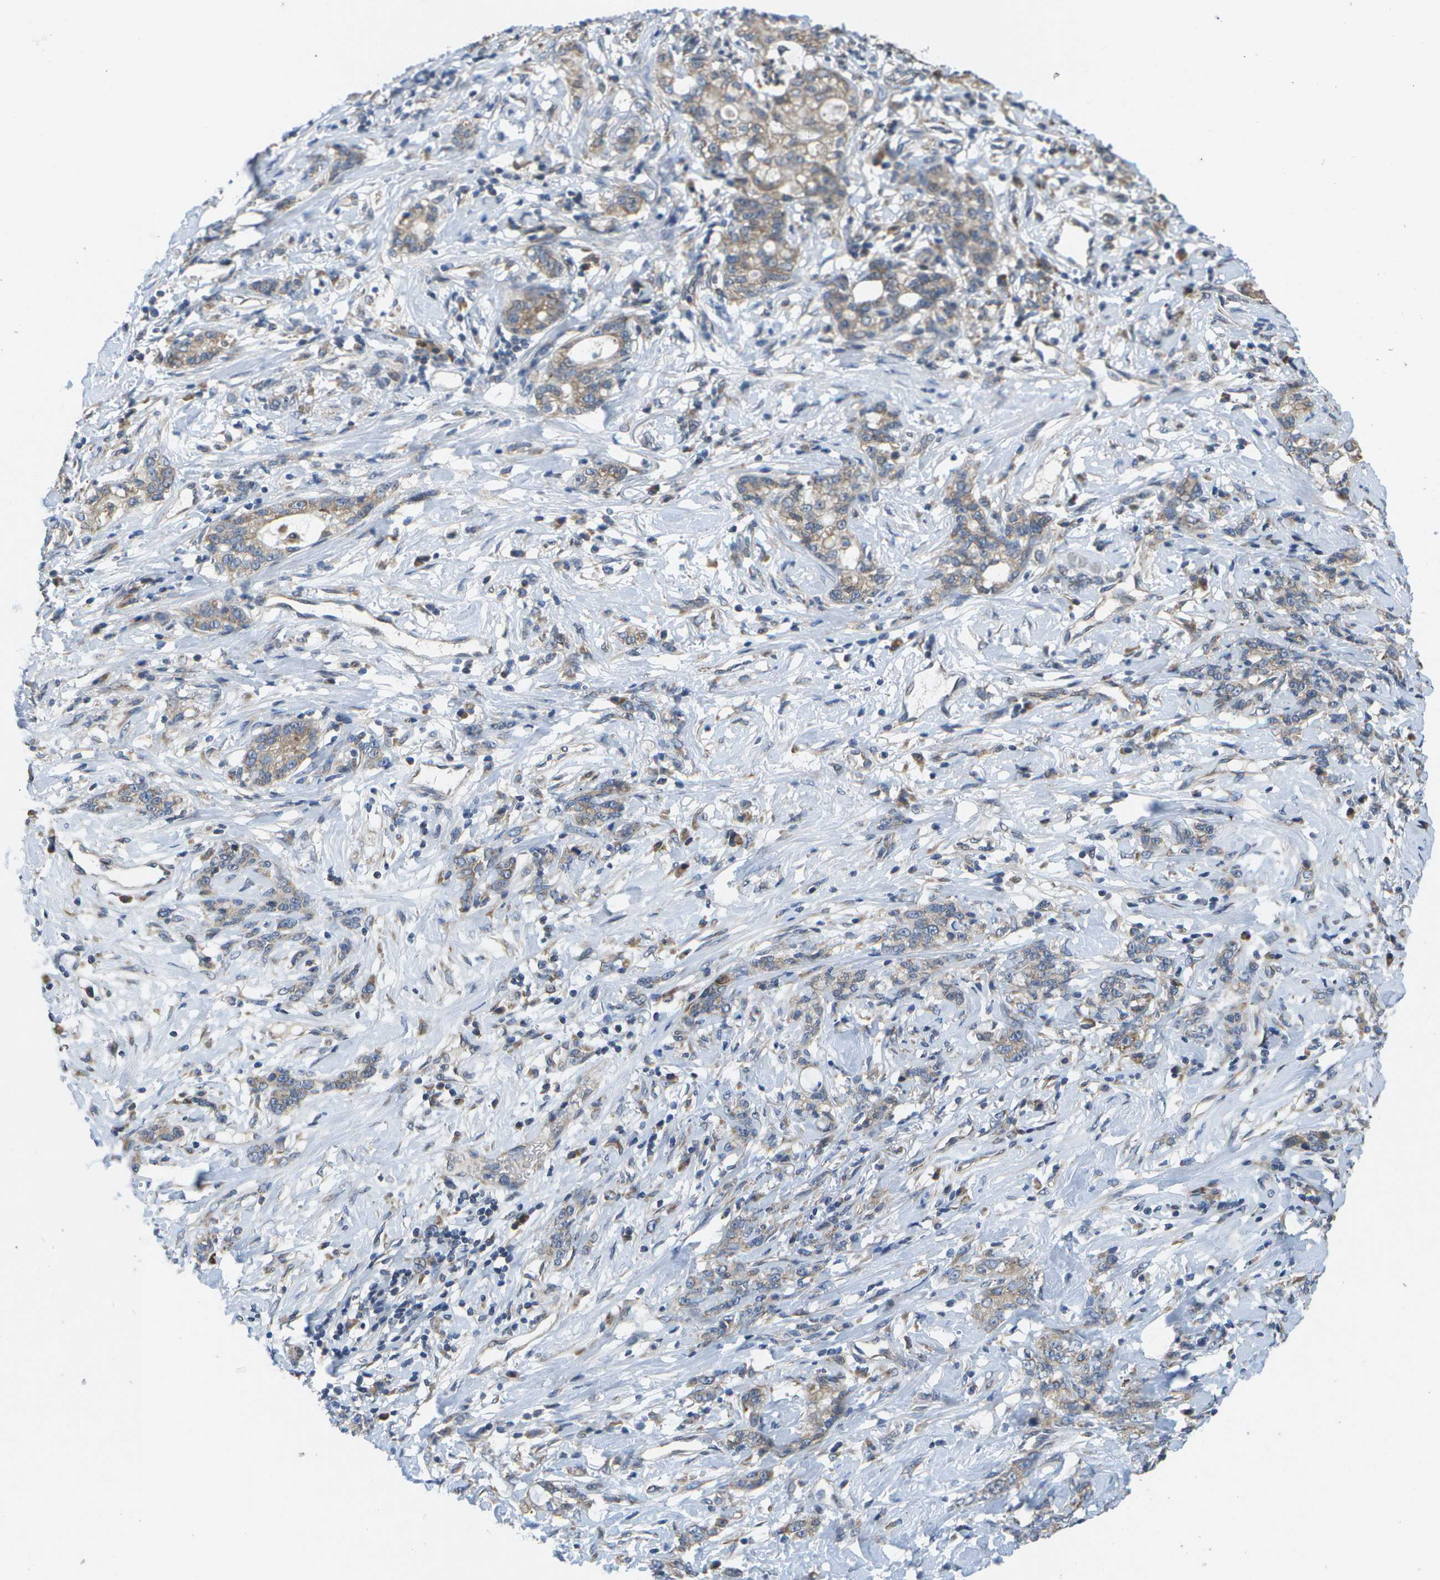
{"staining": {"intensity": "moderate", "quantity": ">75%", "location": "cytoplasmic/membranous"}, "tissue": "stomach cancer", "cell_type": "Tumor cells", "image_type": "cancer", "snomed": [{"axis": "morphology", "description": "Adenocarcinoma, NOS"}, {"axis": "topography", "description": "Stomach, lower"}], "caption": "Immunohistochemistry (IHC) of stomach cancer (adenocarcinoma) demonstrates medium levels of moderate cytoplasmic/membranous positivity in about >75% of tumor cells.", "gene": "HADHA", "patient": {"sex": "male", "age": 88}}